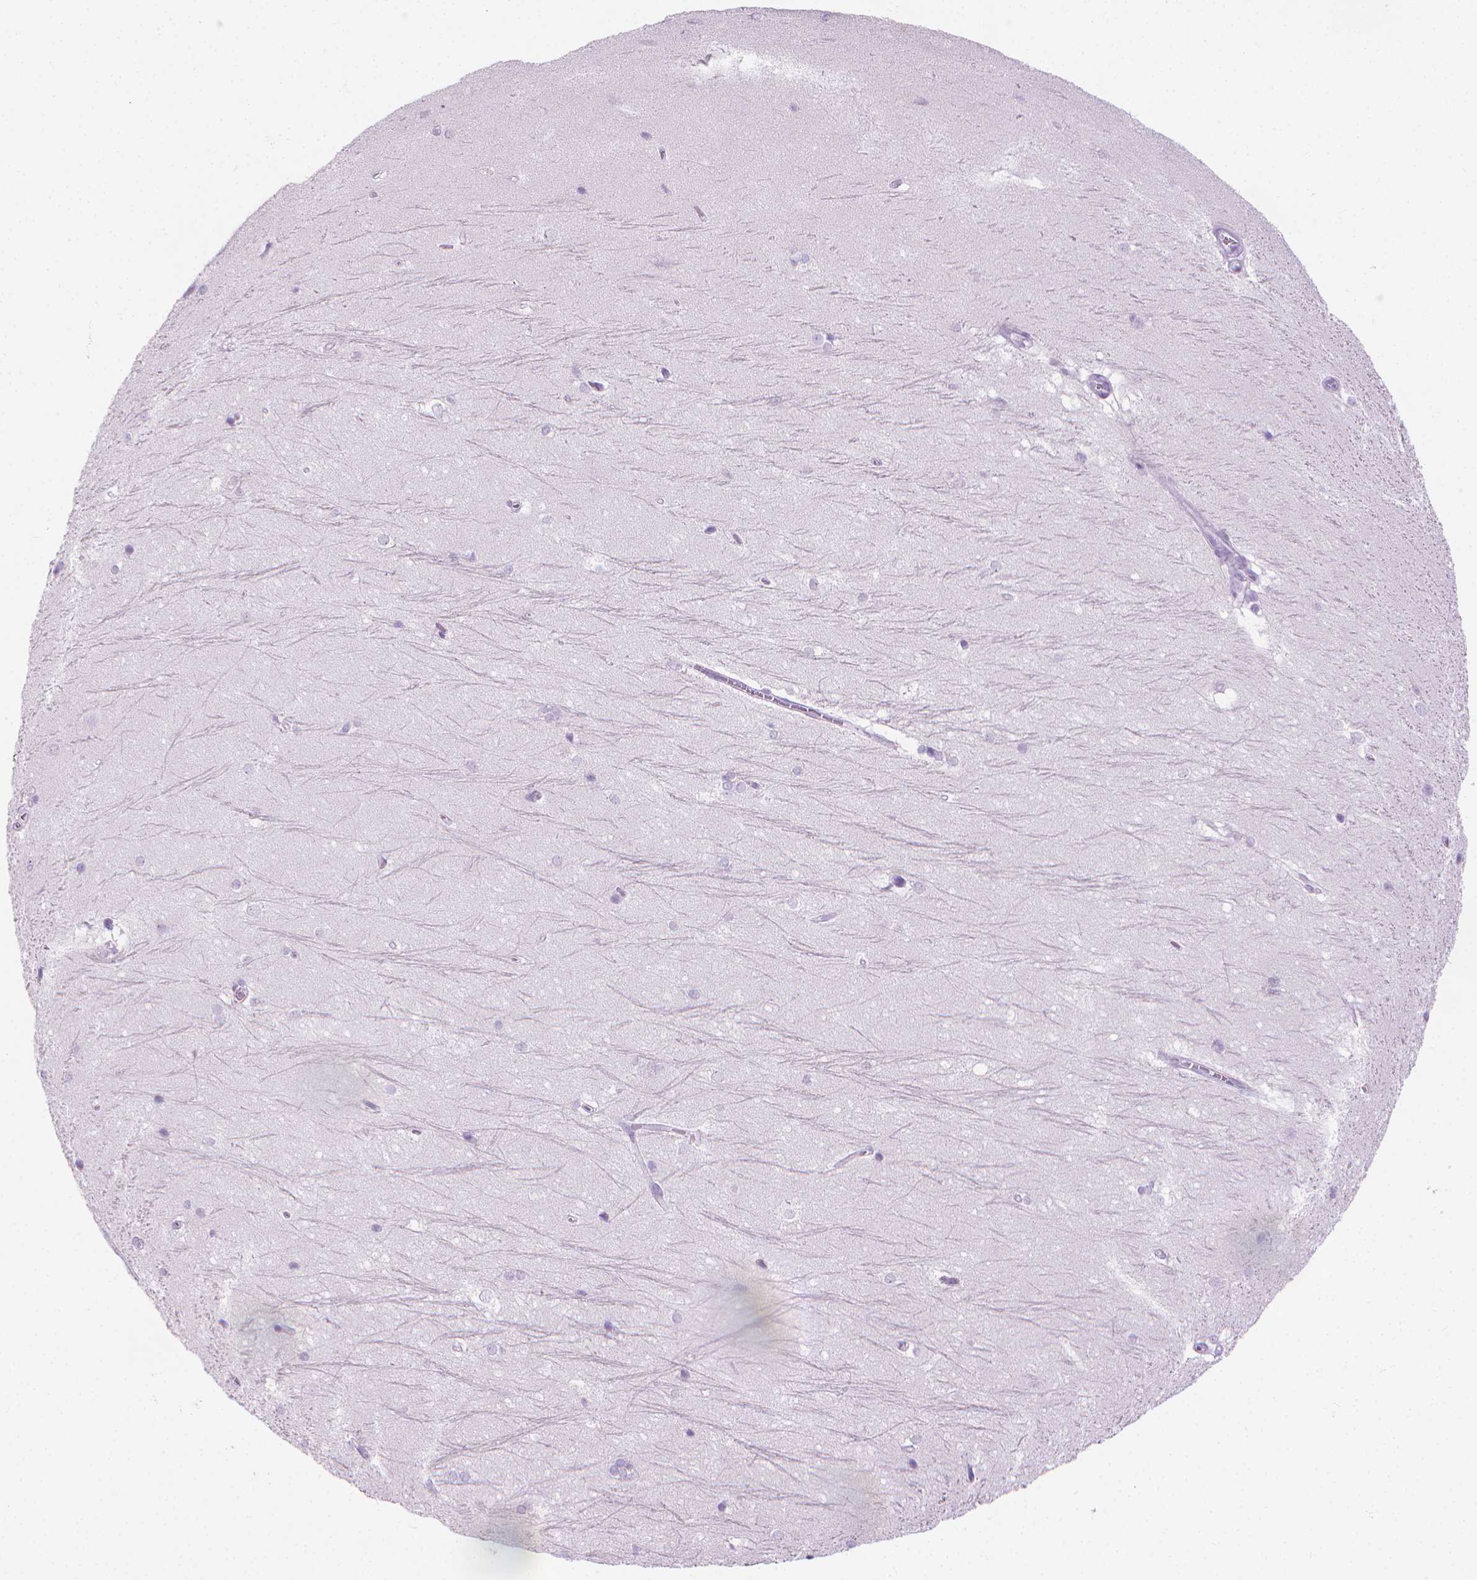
{"staining": {"intensity": "negative", "quantity": "none", "location": "none"}, "tissue": "hippocampus", "cell_type": "Glial cells", "image_type": "normal", "snomed": [{"axis": "morphology", "description": "Normal tissue, NOS"}, {"axis": "topography", "description": "Cerebral cortex"}, {"axis": "topography", "description": "Hippocampus"}], "caption": "Immunohistochemistry photomicrograph of benign hippocampus stained for a protein (brown), which exhibits no expression in glial cells.", "gene": "CFAP52", "patient": {"sex": "female", "age": 19}}